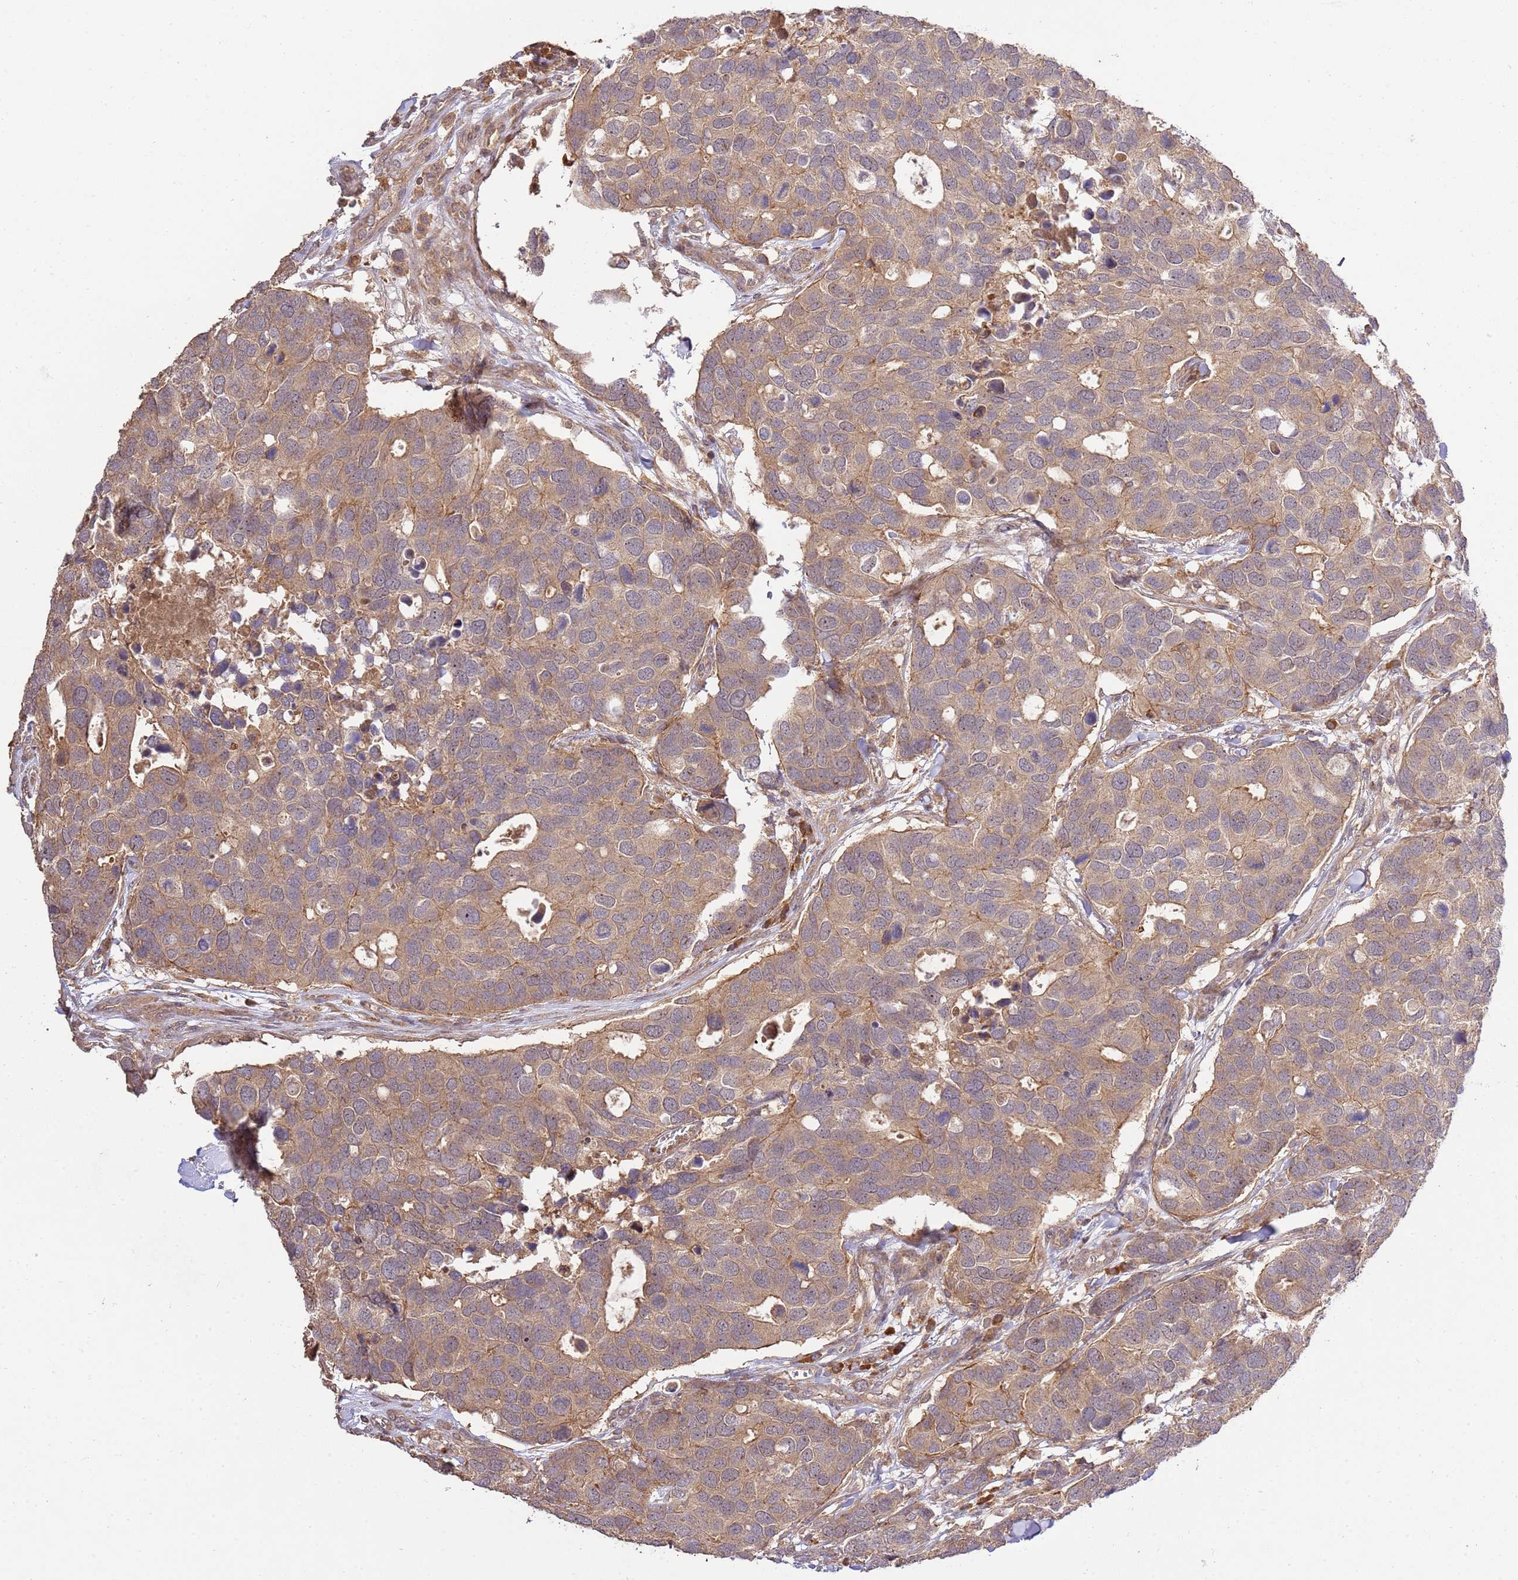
{"staining": {"intensity": "moderate", "quantity": "<25%", "location": "cytoplasmic/membranous"}, "tissue": "breast cancer", "cell_type": "Tumor cells", "image_type": "cancer", "snomed": [{"axis": "morphology", "description": "Duct carcinoma"}, {"axis": "topography", "description": "Breast"}], "caption": "The histopathology image reveals immunohistochemical staining of breast invasive ductal carcinoma. There is moderate cytoplasmic/membranous expression is seen in about <25% of tumor cells.", "gene": "GAREM1", "patient": {"sex": "female", "age": 83}}